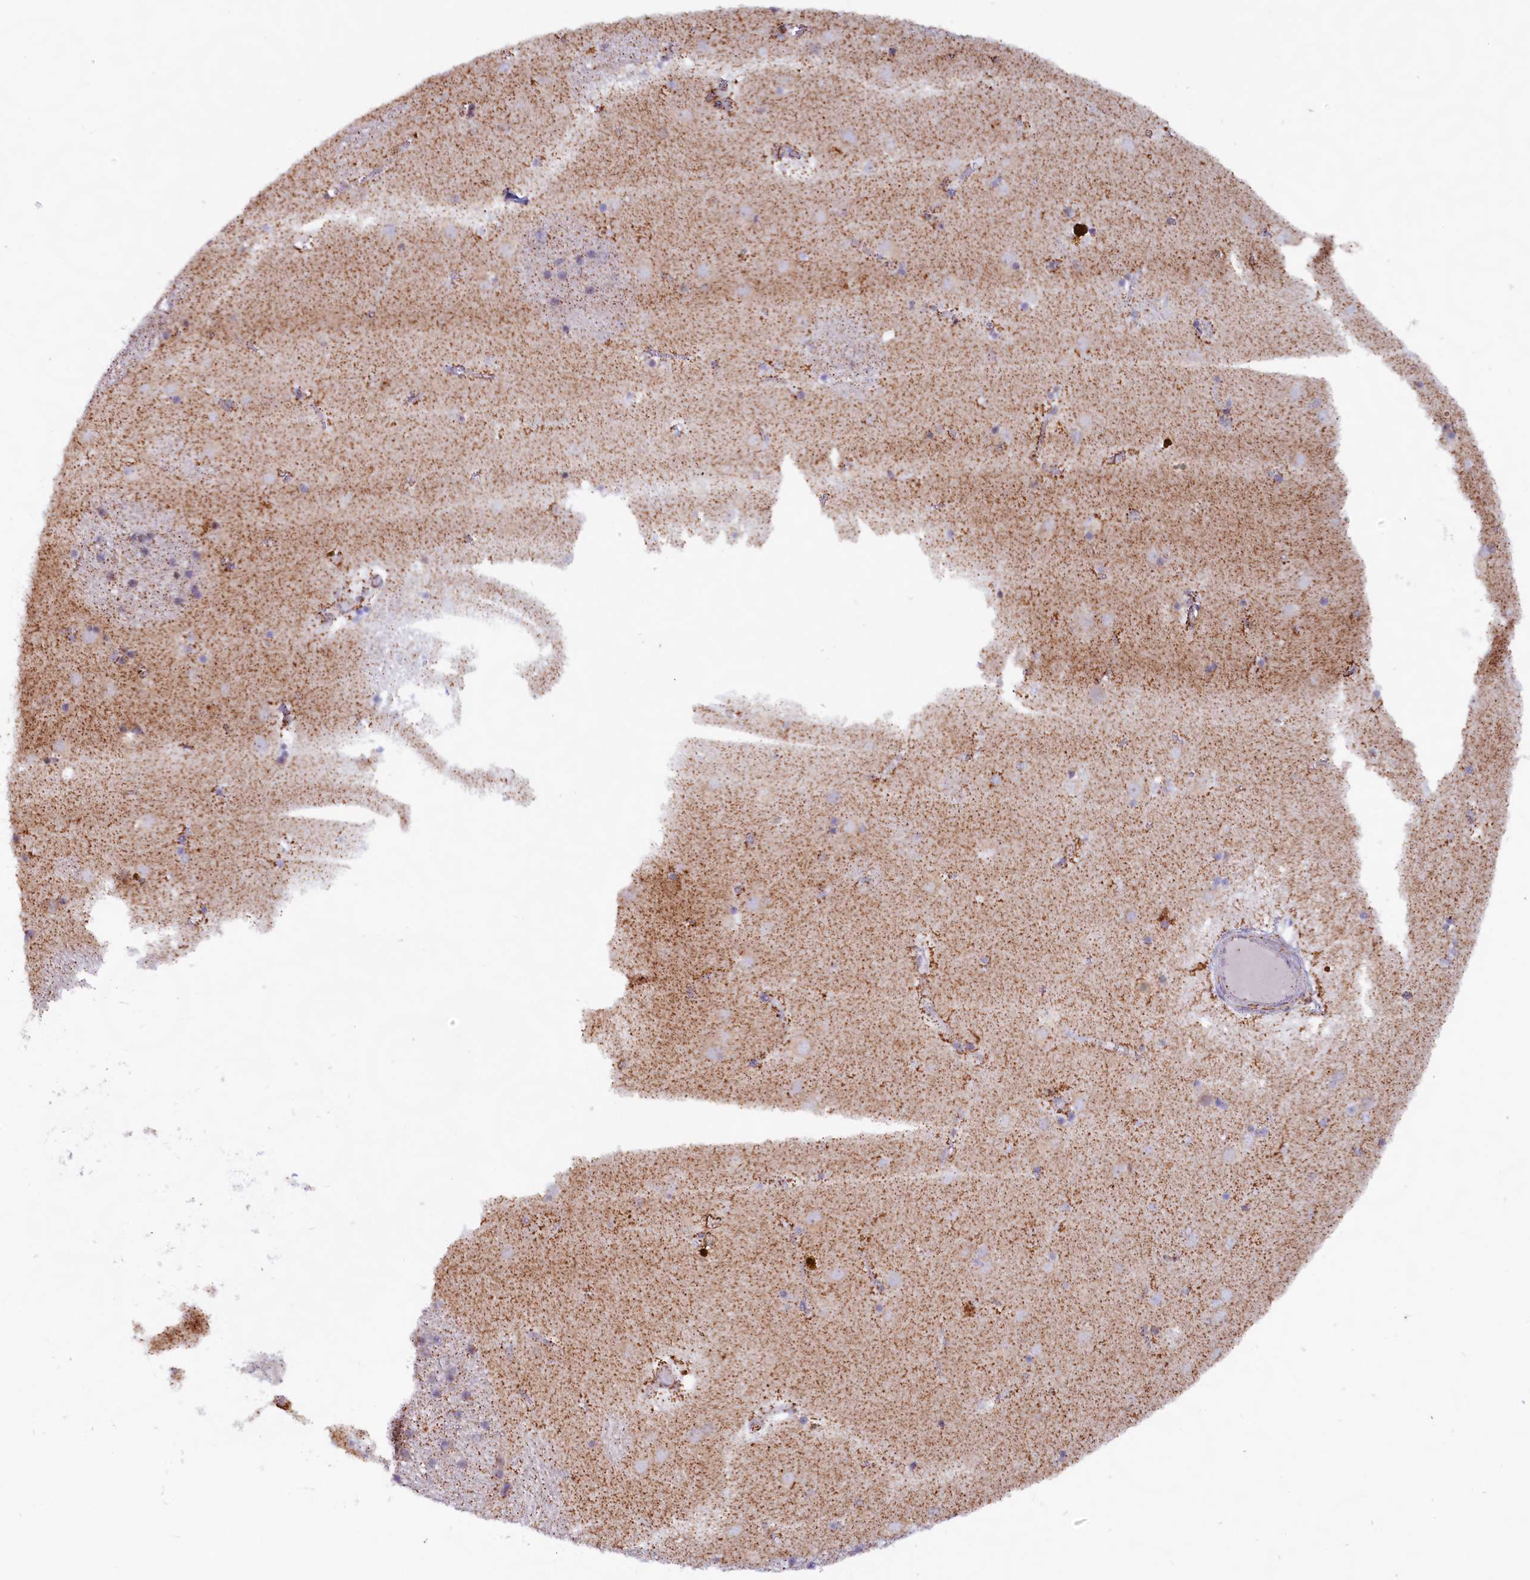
{"staining": {"intensity": "weak", "quantity": "<25%", "location": "cytoplasmic/membranous"}, "tissue": "caudate", "cell_type": "Glial cells", "image_type": "normal", "snomed": [{"axis": "morphology", "description": "Normal tissue, NOS"}, {"axis": "topography", "description": "Lateral ventricle wall"}], "caption": "Glial cells show no significant protein positivity in unremarkable caudate. (DAB (3,3'-diaminobenzidine) immunohistochemistry visualized using brightfield microscopy, high magnification).", "gene": "C1D", "patient": {"sex": "male", "age": 70}}